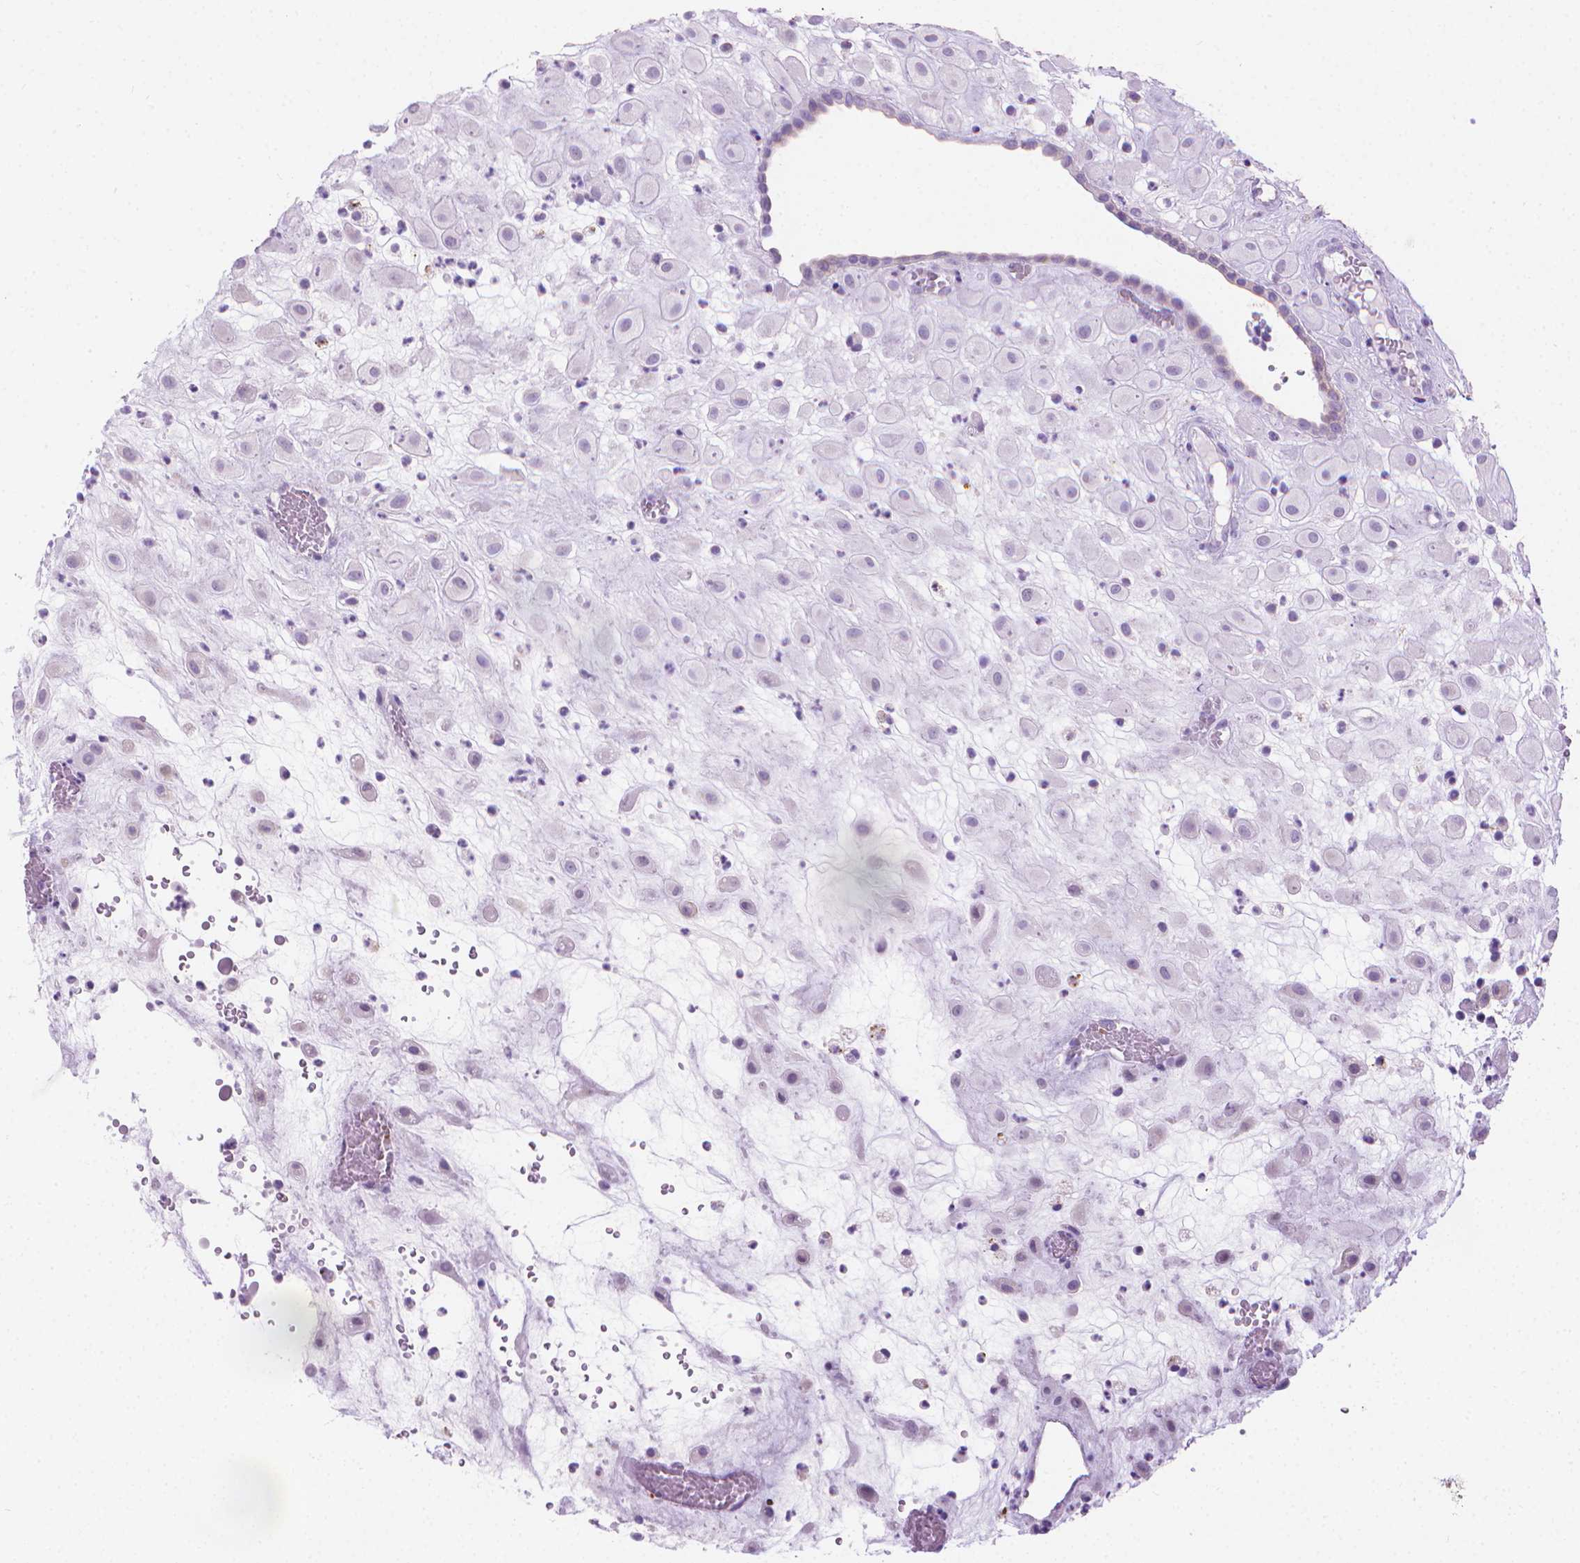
{"staining": {"intensity": "negative", "quantity": "none", "location": "none"}, "tissue": "placenta", "cell_type": "Decidual cells", "image_type": "normal", "snomed": [{"axis": "morphology", "description": "Normal tissue, NOS"}, {"axis": "topography", "description": "Placenta"}], "caption": "Immunohistochemical staining of normal human placenta shows no significant expression in decidual cells. (Stains: DAB (3,3'-diaminobenzidine) immunohistochemistry (IHC) with hematoxylin counter stain, Microscopy: brightfield microscopy at high magnification).", "gene": "CFAP52", "patient": {"sex": "female", "age": 24}}